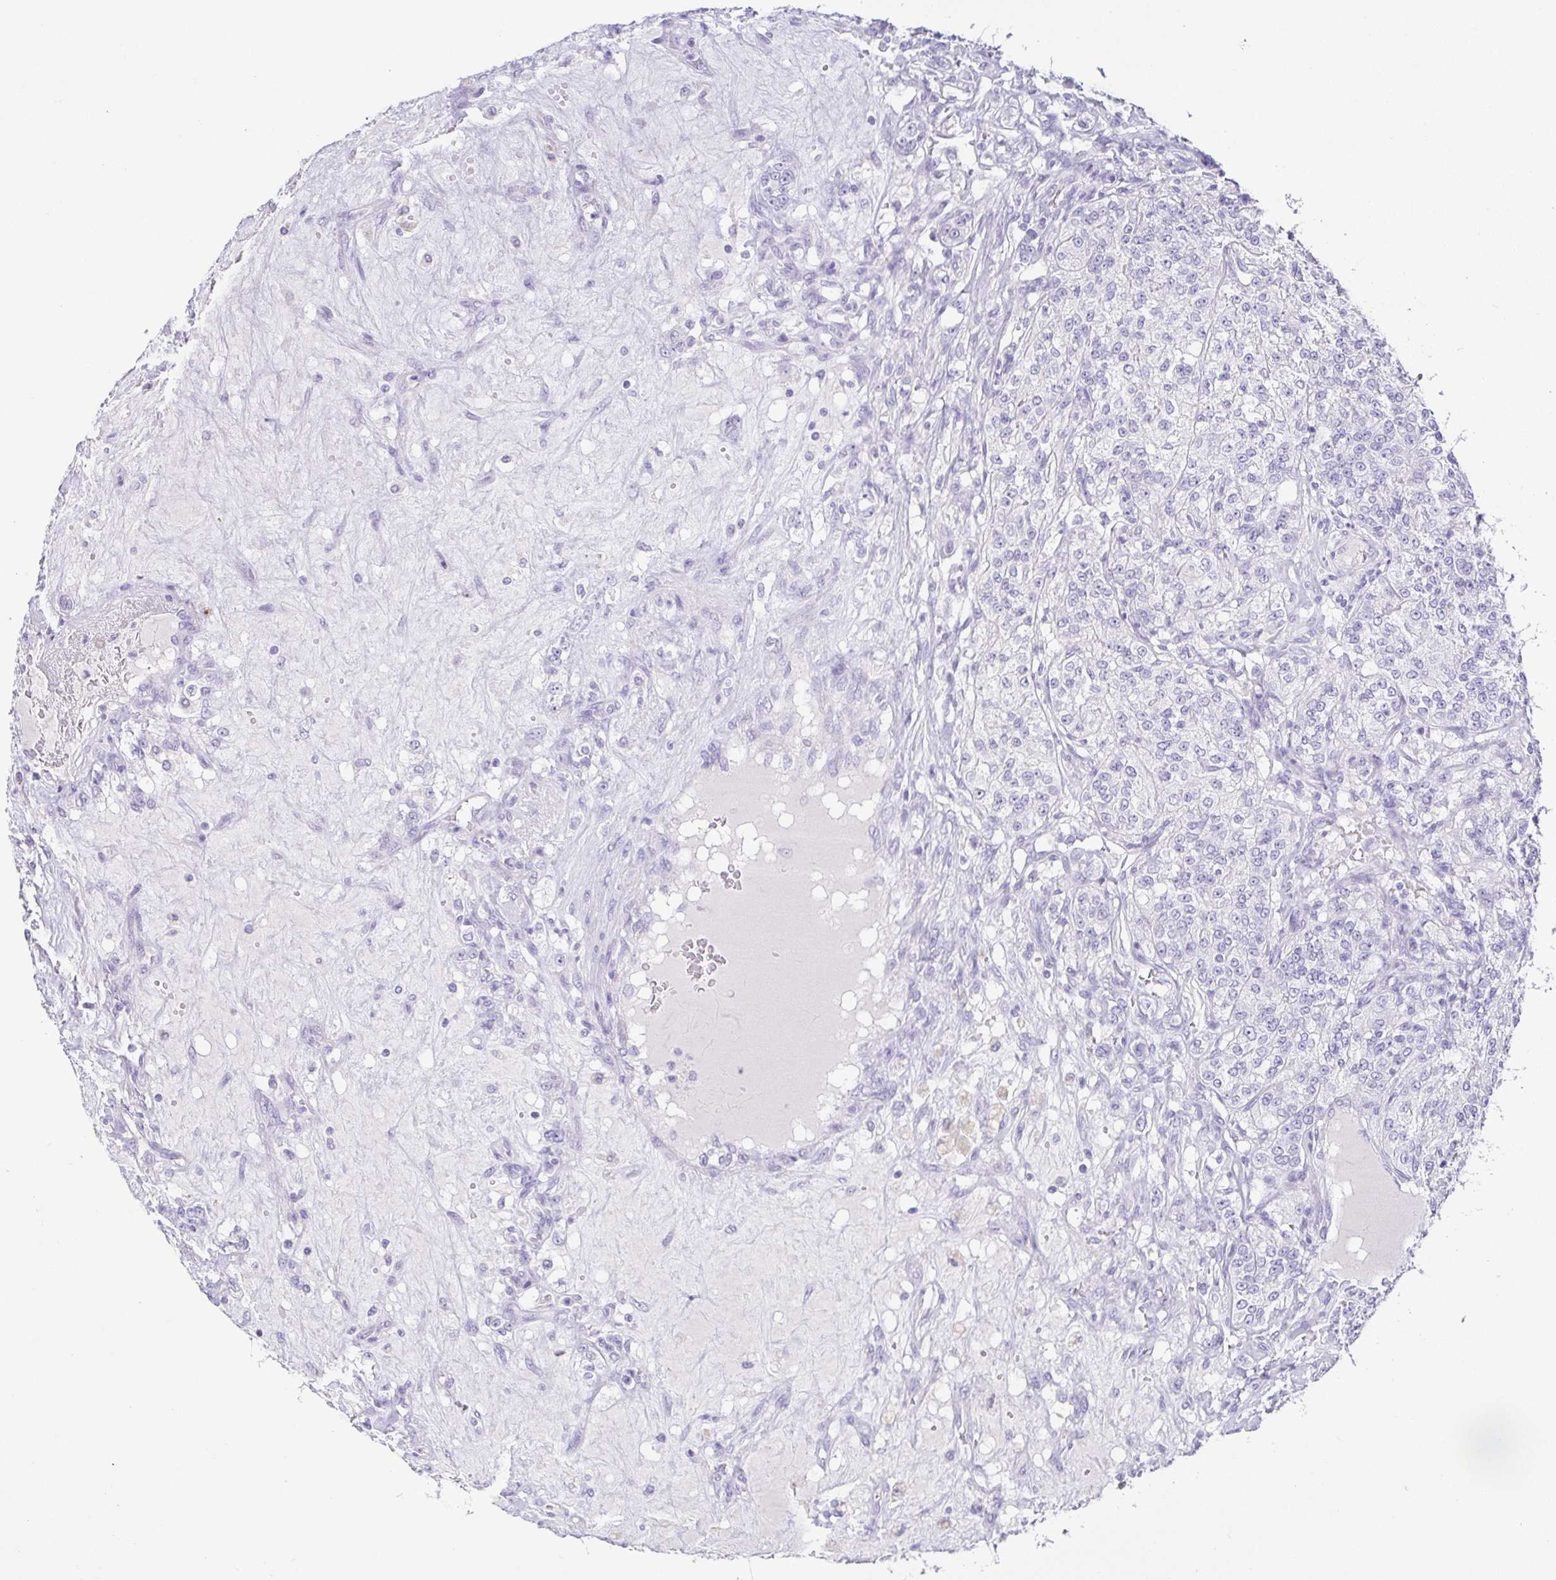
{"staining": {"intensity": "negative", "quantity": "none", "location": "none"}, "tissue": "renal cancer", "cell_type": "Tumor cells", "image_type": "cancer", "snomed": [{"axis": "morphology", "description": "Adenocarcinoma, NOS"}, {"axis": "topography", "description": "Kidney"}], "caption": "The image demonstrates no staining of tumor cells in renal cancer.", "gene": "HAPLN2", "patient": {"sex": "female", "age": 63}}